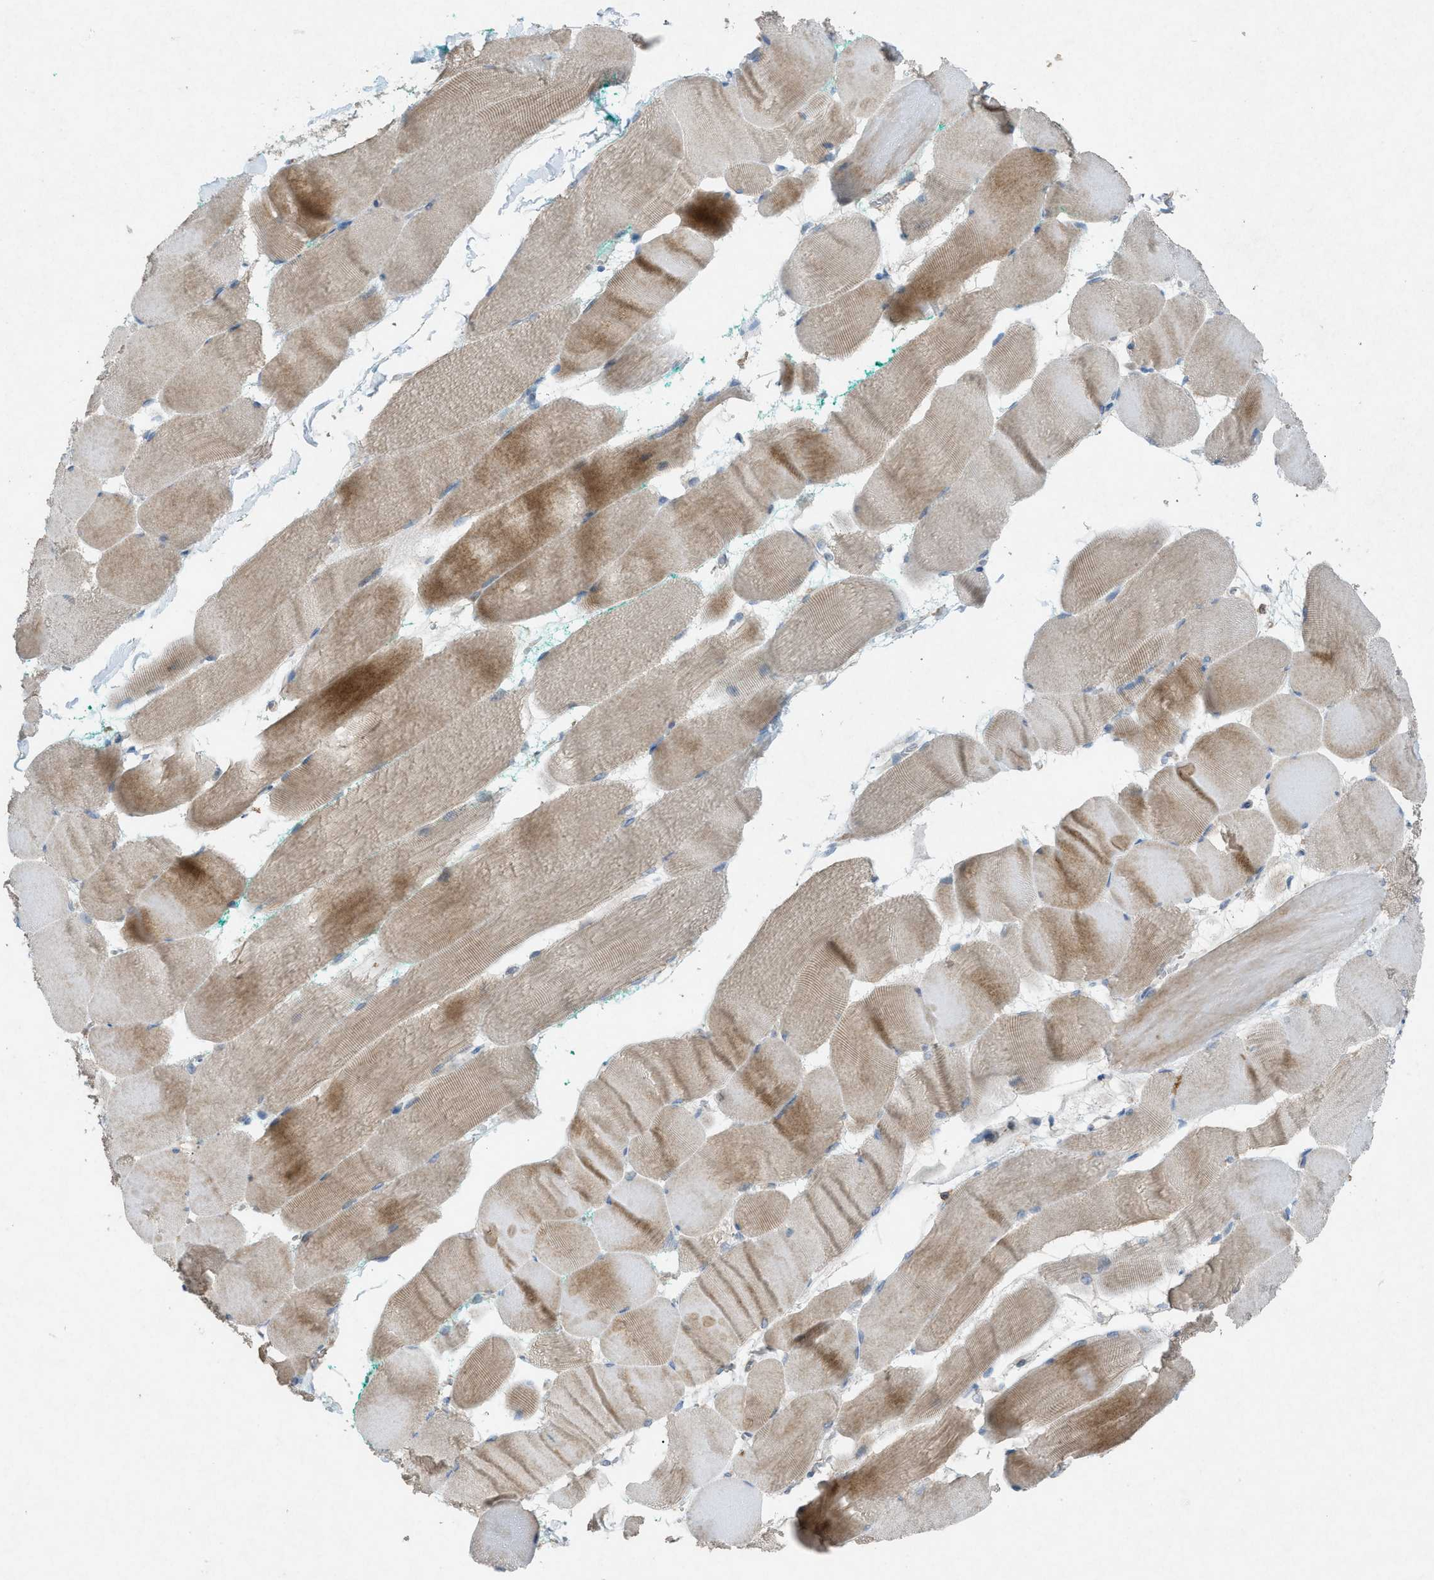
{"staining": {"intensity": "moderate", "quantity": ">75%", "location": "cytoplasmic/membranous"}, "tissue": "skeletal muscle", "cell_type": "Myocytes", "image_type": "normal", "snomed": [{"axis": "morphology", "description": "Normal tissue, NOS"}, {"axis": "morphology", "description": "Squamous cell carcinoma, NOS"}, {"axis": "topography", "description": "Skeletal muscle"}], "caption": "Unremarkable skeletal muscle reveals moderate cytoplasmic/membranous staining in about >75% of myocytes, visualized by immunohistochemistry. The protein of interest is stained brown, and the nuclei are stained in blue (DAB IHC with brightfield microscopy, high magnification).", "gene": "NCK2", "patient": {"sex": "male", "age": 51}}